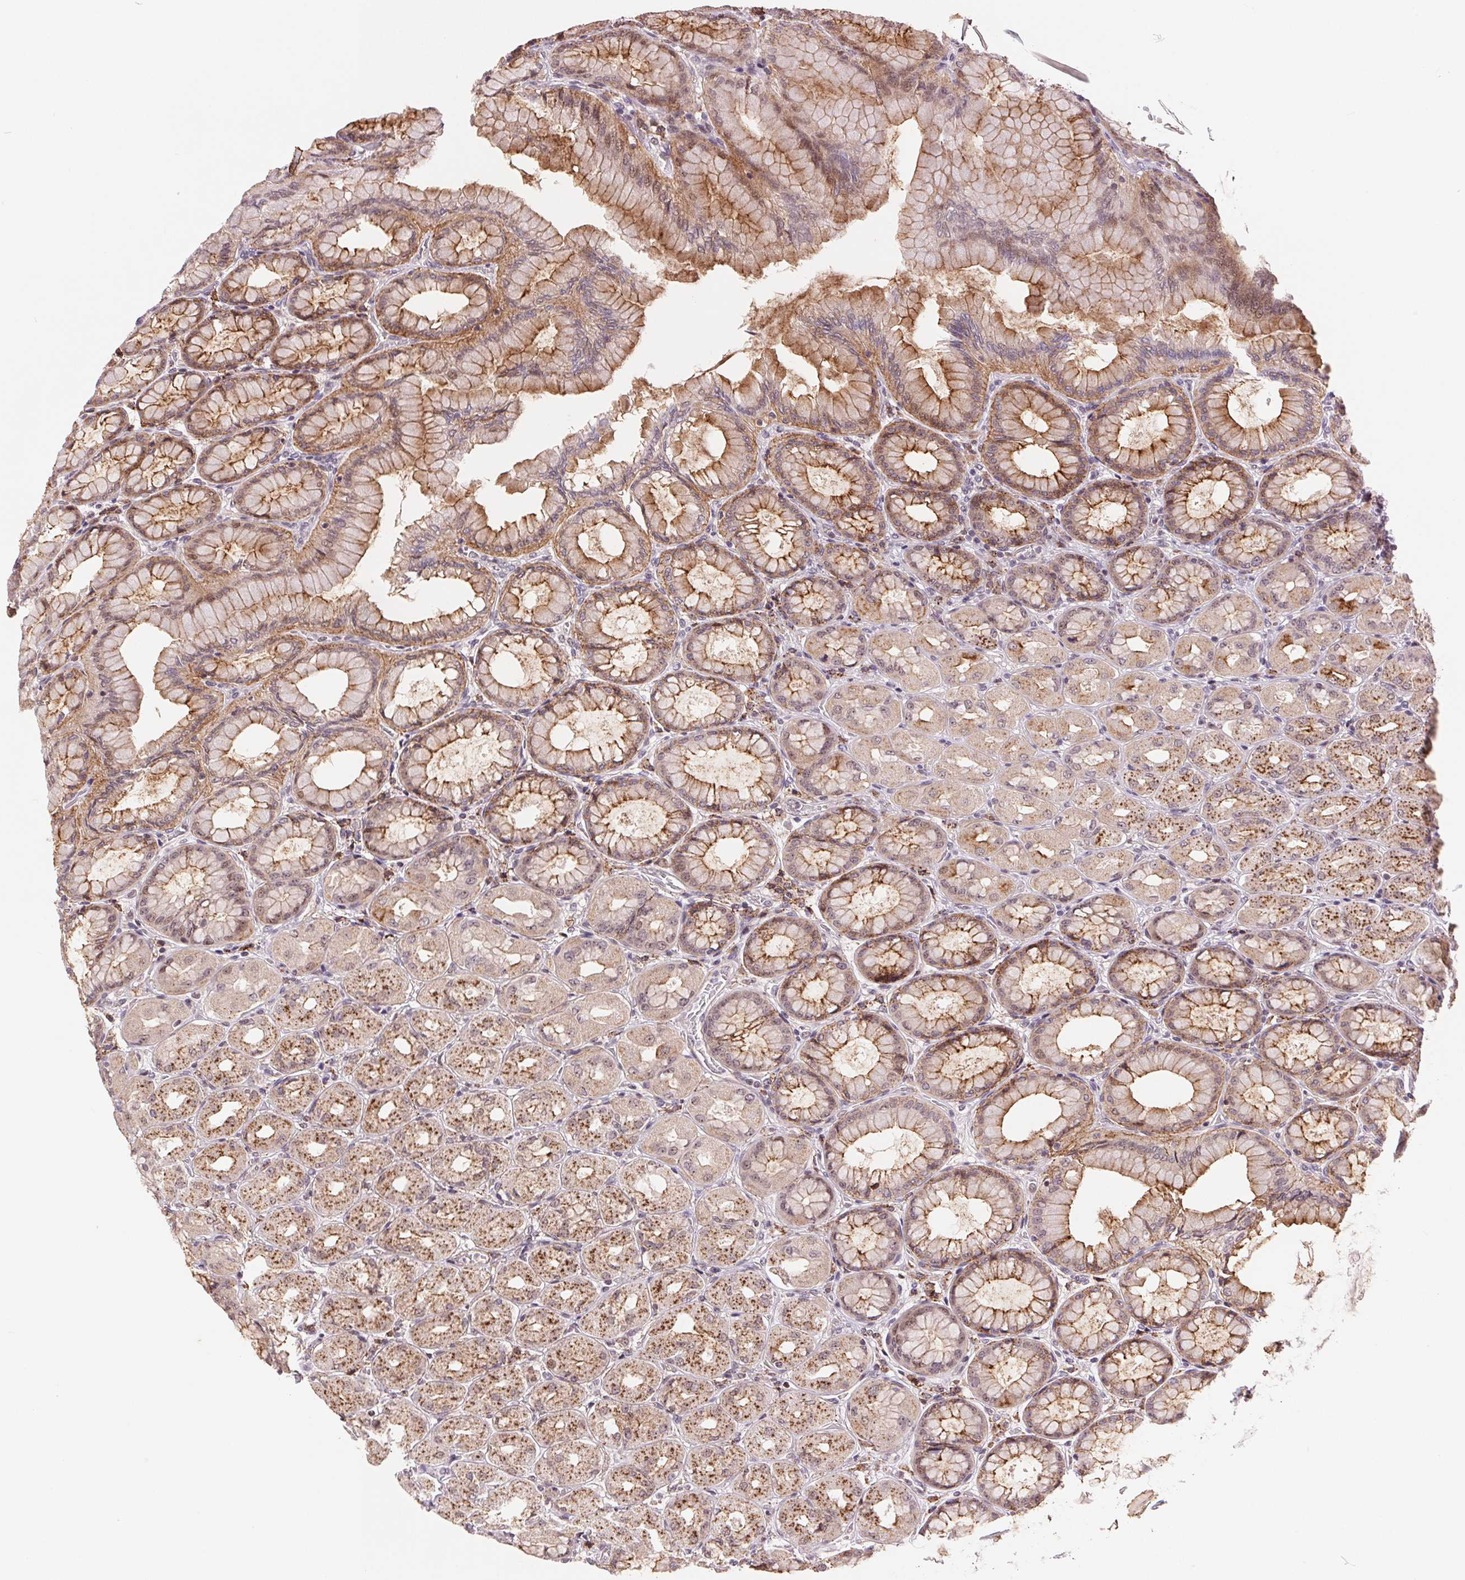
{"staining": {"intensity": "moderate", "quantity": ">75%", "location": "cytoplasmic/membranous"}, "tissue": "stomach", "cell_type": "Glandular cells", "image_type": "normal", "snomed": [{"axis": "morphology", "description": "Normal tissue, NOS"}, {"axis": "topography", "description": "Stomach, upper"}], "caption": "High-power microscopy captured an immunohistochemistry micrograph of benign stomach, revealing moderate cytoplasmic/membranous positivity in about >75% of glandular cells. (DAB (3,3'-diaminobenzidine) IHC, brown staining for protein, blue staining for nuclei).", "gene": "CHMP4B", "patient": {"sex": "female", "age": 56}}